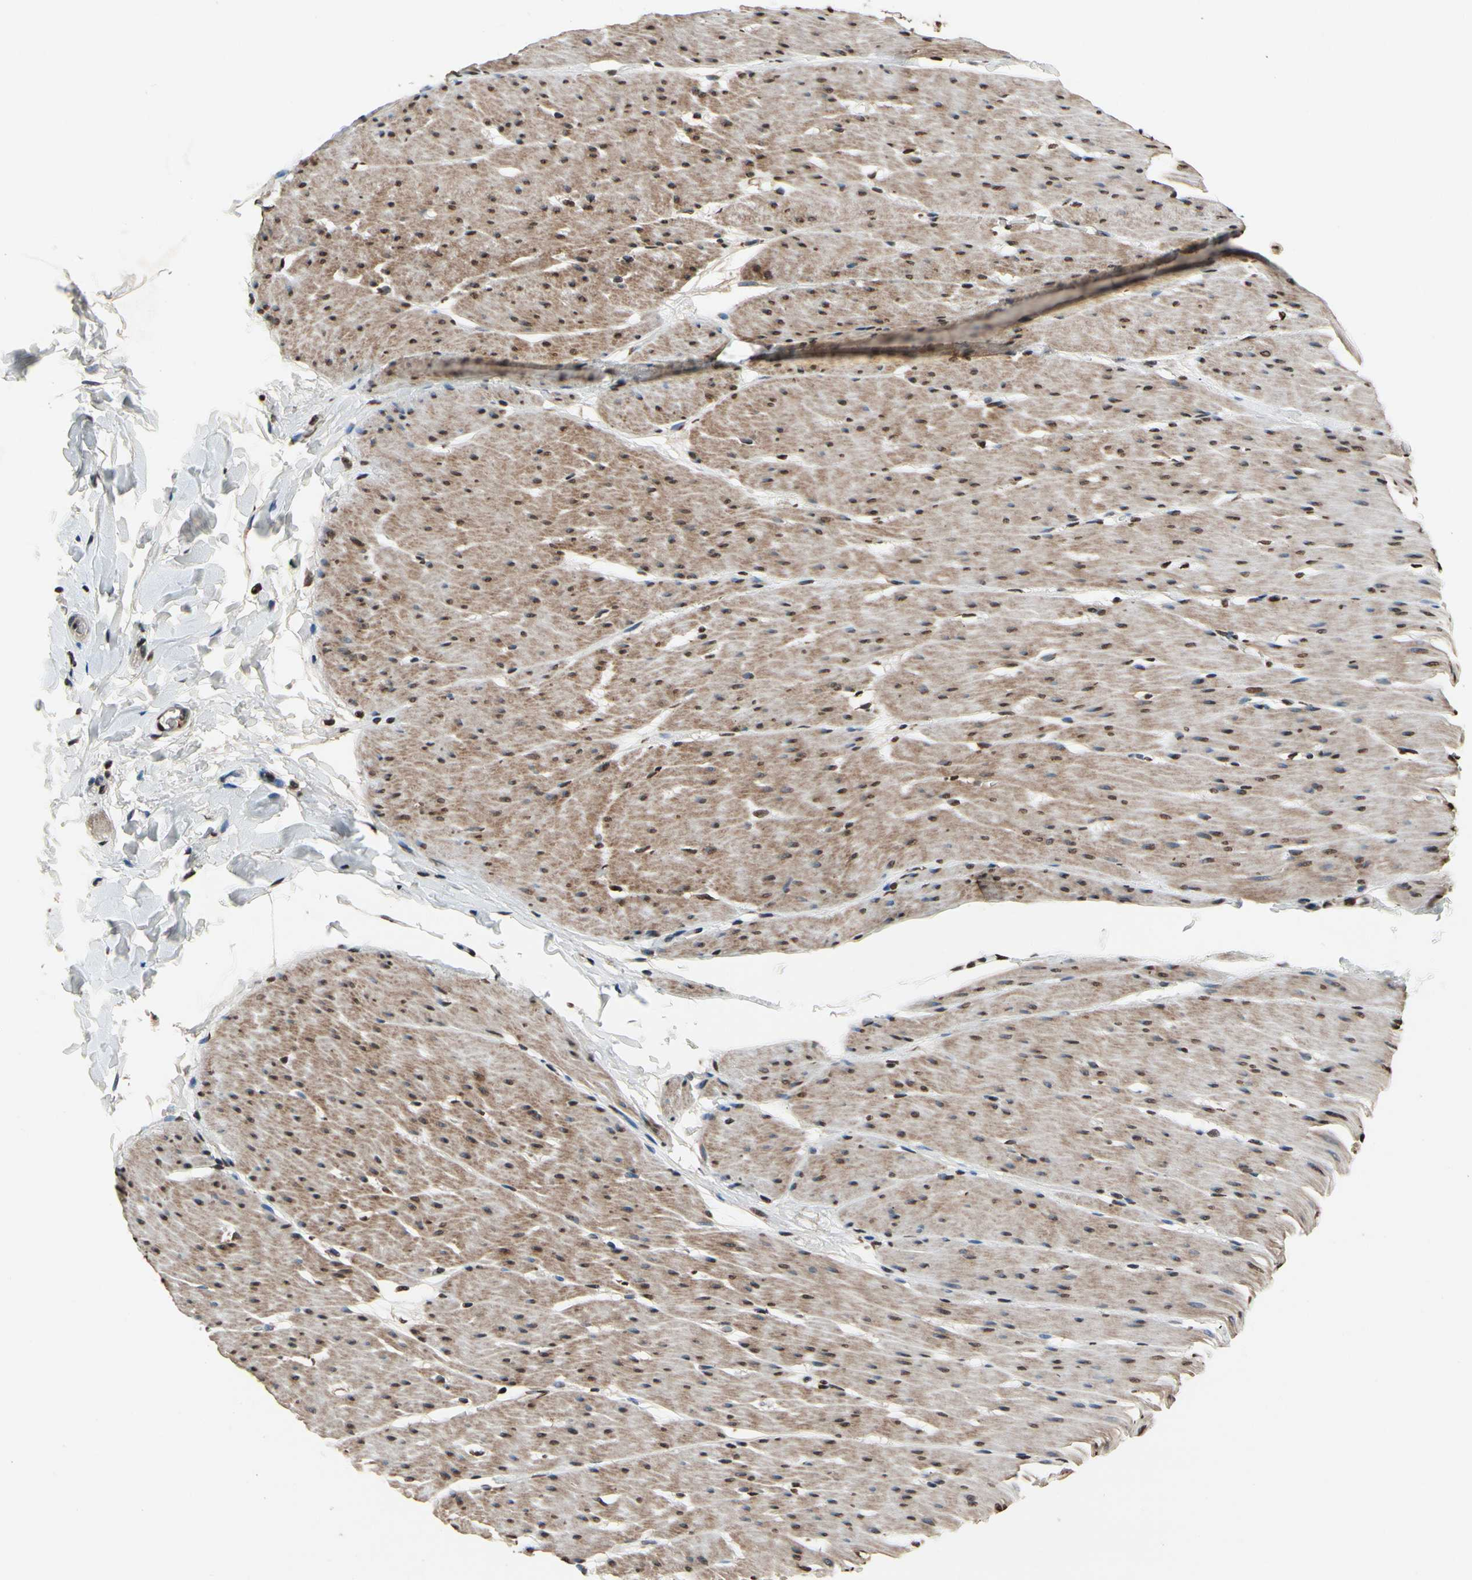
{"staining": {"intensity": "strong", "quantity": ">75%", "location": "cytoplasmic/membranous,nuclear"}, "tissue": "smooth muscle", "cell_type": "Smooth muscle cells", "image_type": "normal", "snomed": [{"axis": "morphology", "description": "Normal tissue, NOS"}, {"axis": "topography", "description": "Smooth muscle"}, {"axis": "topography", "description": "Colon"}], "caption": "There is high levels of strong cytoplasmic/membranous,nuclear staining in smooth muscle cells of benign smooth muscle, as demonstrated by immunohistochemical staining (brown color).", "gene": "HIPK2", "patient": {"sex": "male", "age": 67}}